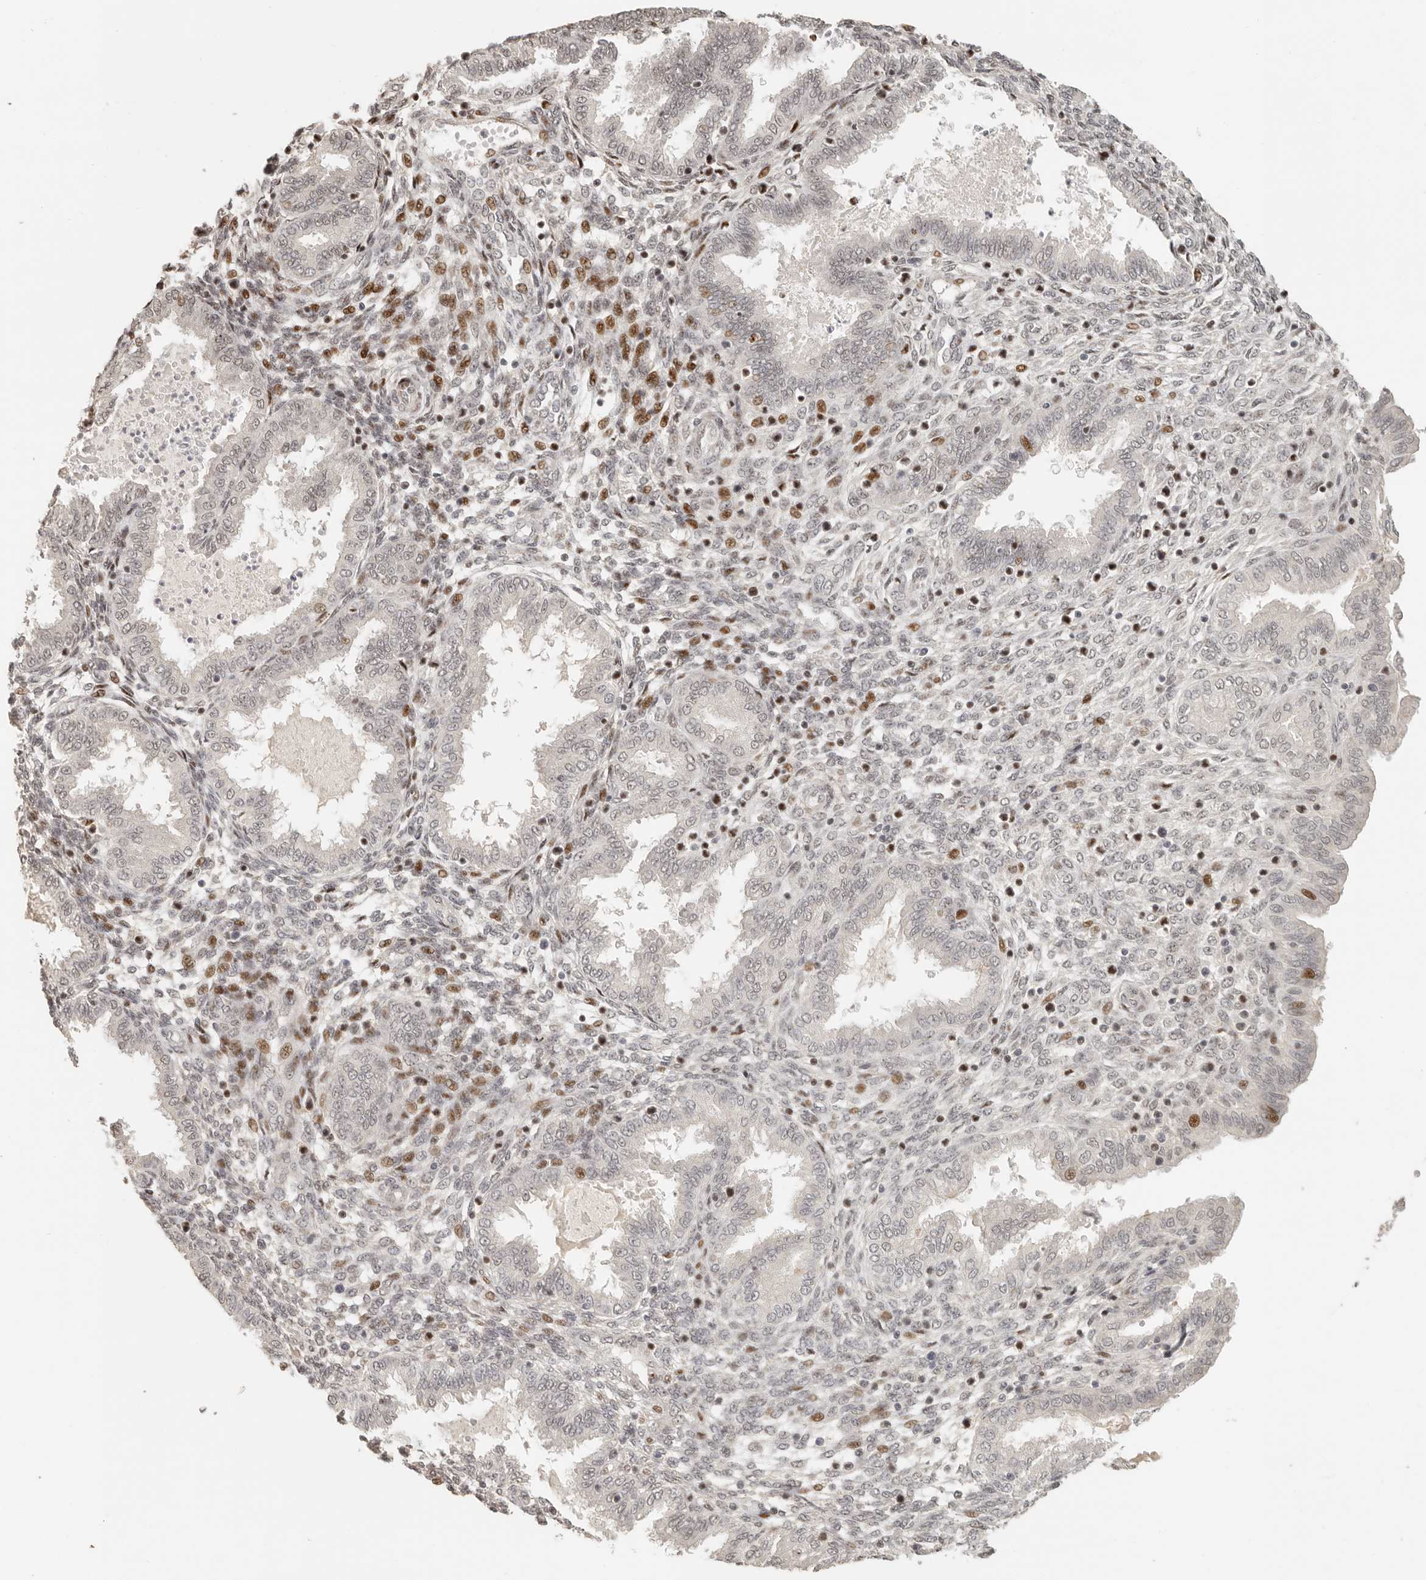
{"staining": {"intensity": "moderate", "quantity": "<25%", "location": "nuclear"}, "tissue": "endometrium", "cell_type": "Cells in endometrial stroma", "image_type": "normal", "snomed": [{"axis": "morphology", "description": "Normal tissue, NOS"}, {"axis": "topography", "description": "Endometrium"}], "caption": "Moderate nuclear positivity is seen in approximately <25% of cells in endometrial stroma in unremarkable endometrium. The staining is performed using DAB brown chromogen to label protein expression. The nuclei are counter-stained blue using hematoxylin.", "gene": "GPBP1L1", "patient": {"sex": "female", "age": 33}}